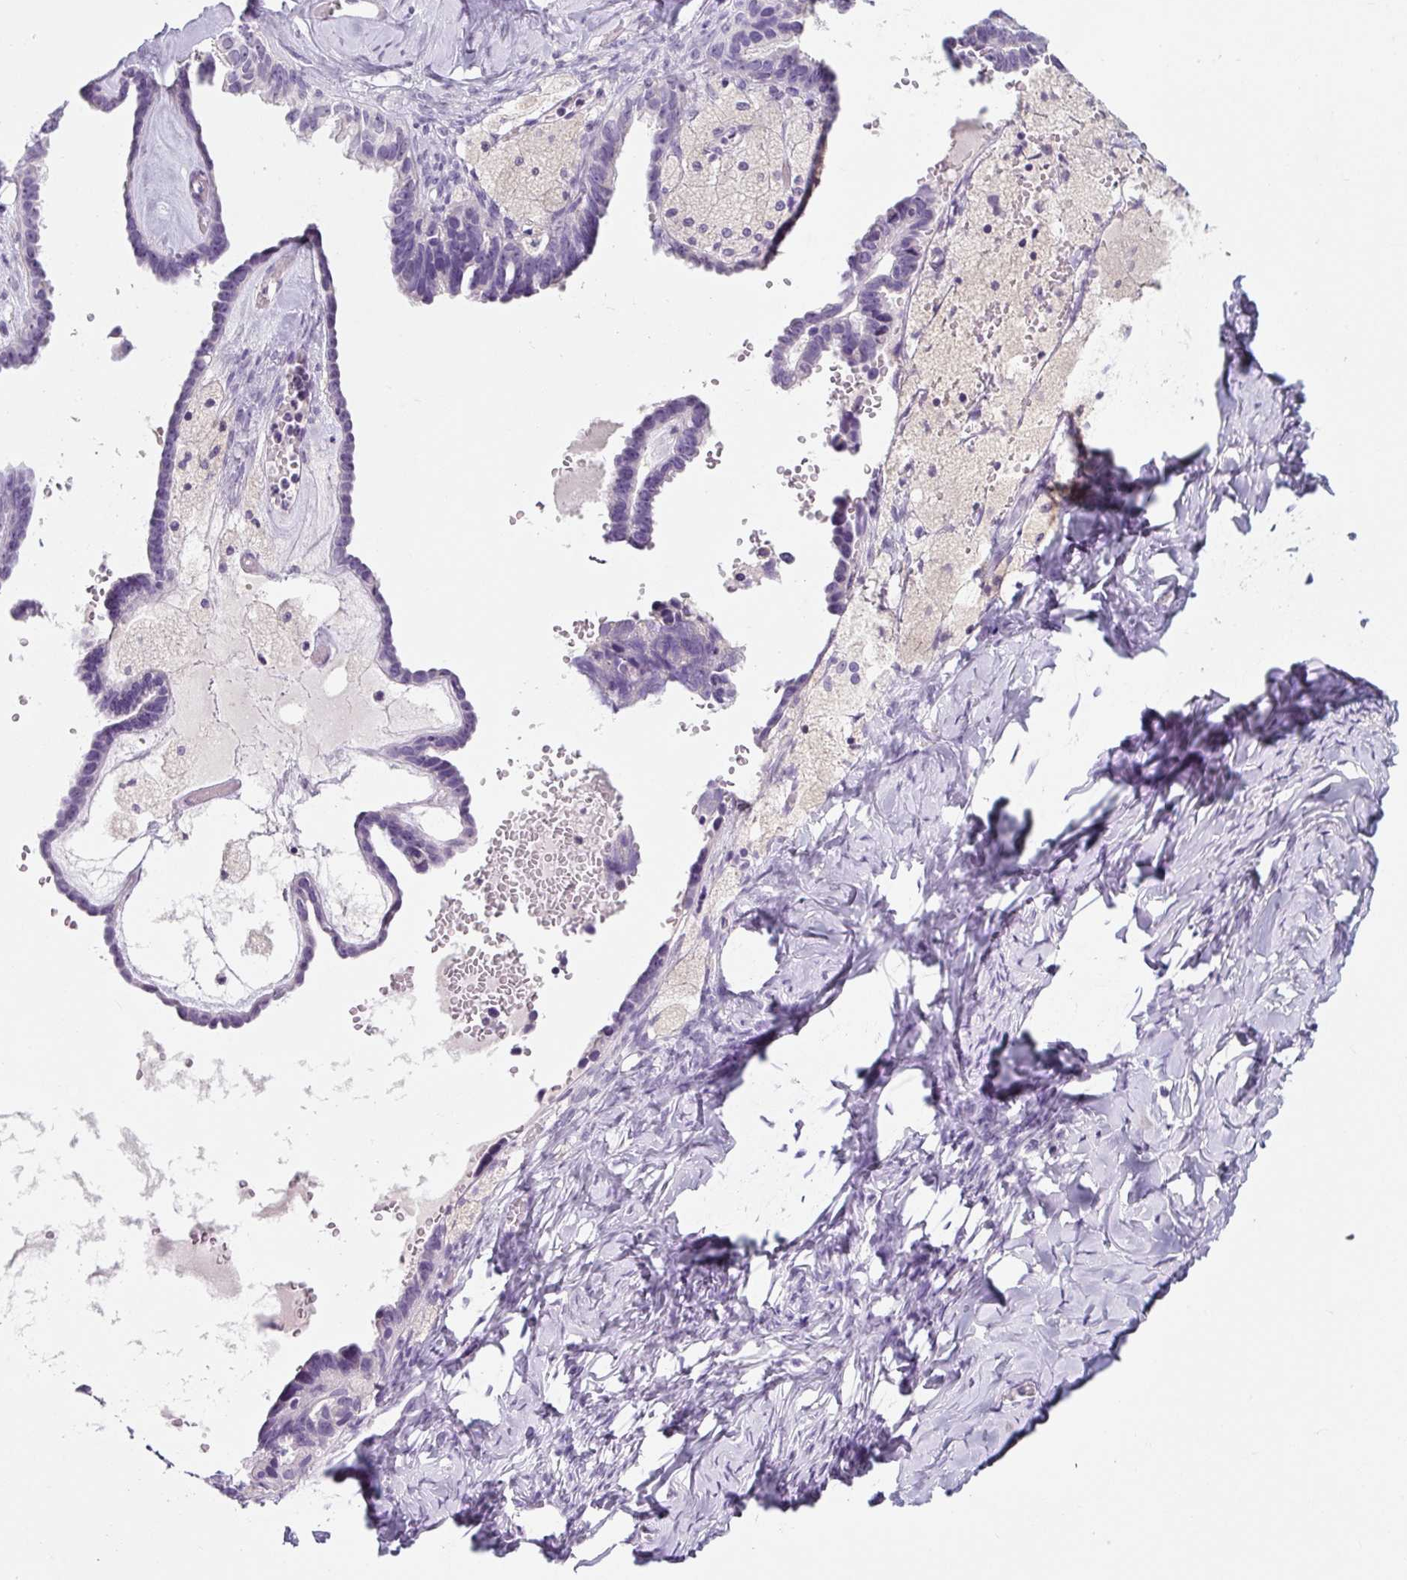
{"staining": {"intensity": "negative", "quantity": "none", "location": "none"}, "tissue": "ovarian cancer", "cell_type": "Tumor cells", "image_type": "cancer", "snomed": [{"axis": "morphology", "description": "Cystadenocarcinoma, serous, NOS"}, {"axis": "topography", "description": "Ovary"}], "caption": "Immunohistochemistry micrograph of neoplastic tissue: ovarian cancer stained with DAB exhibits no significant protein staining in tumor cells.", "gene": "SYP", "patient": {"sex": "female", "age": 69}}